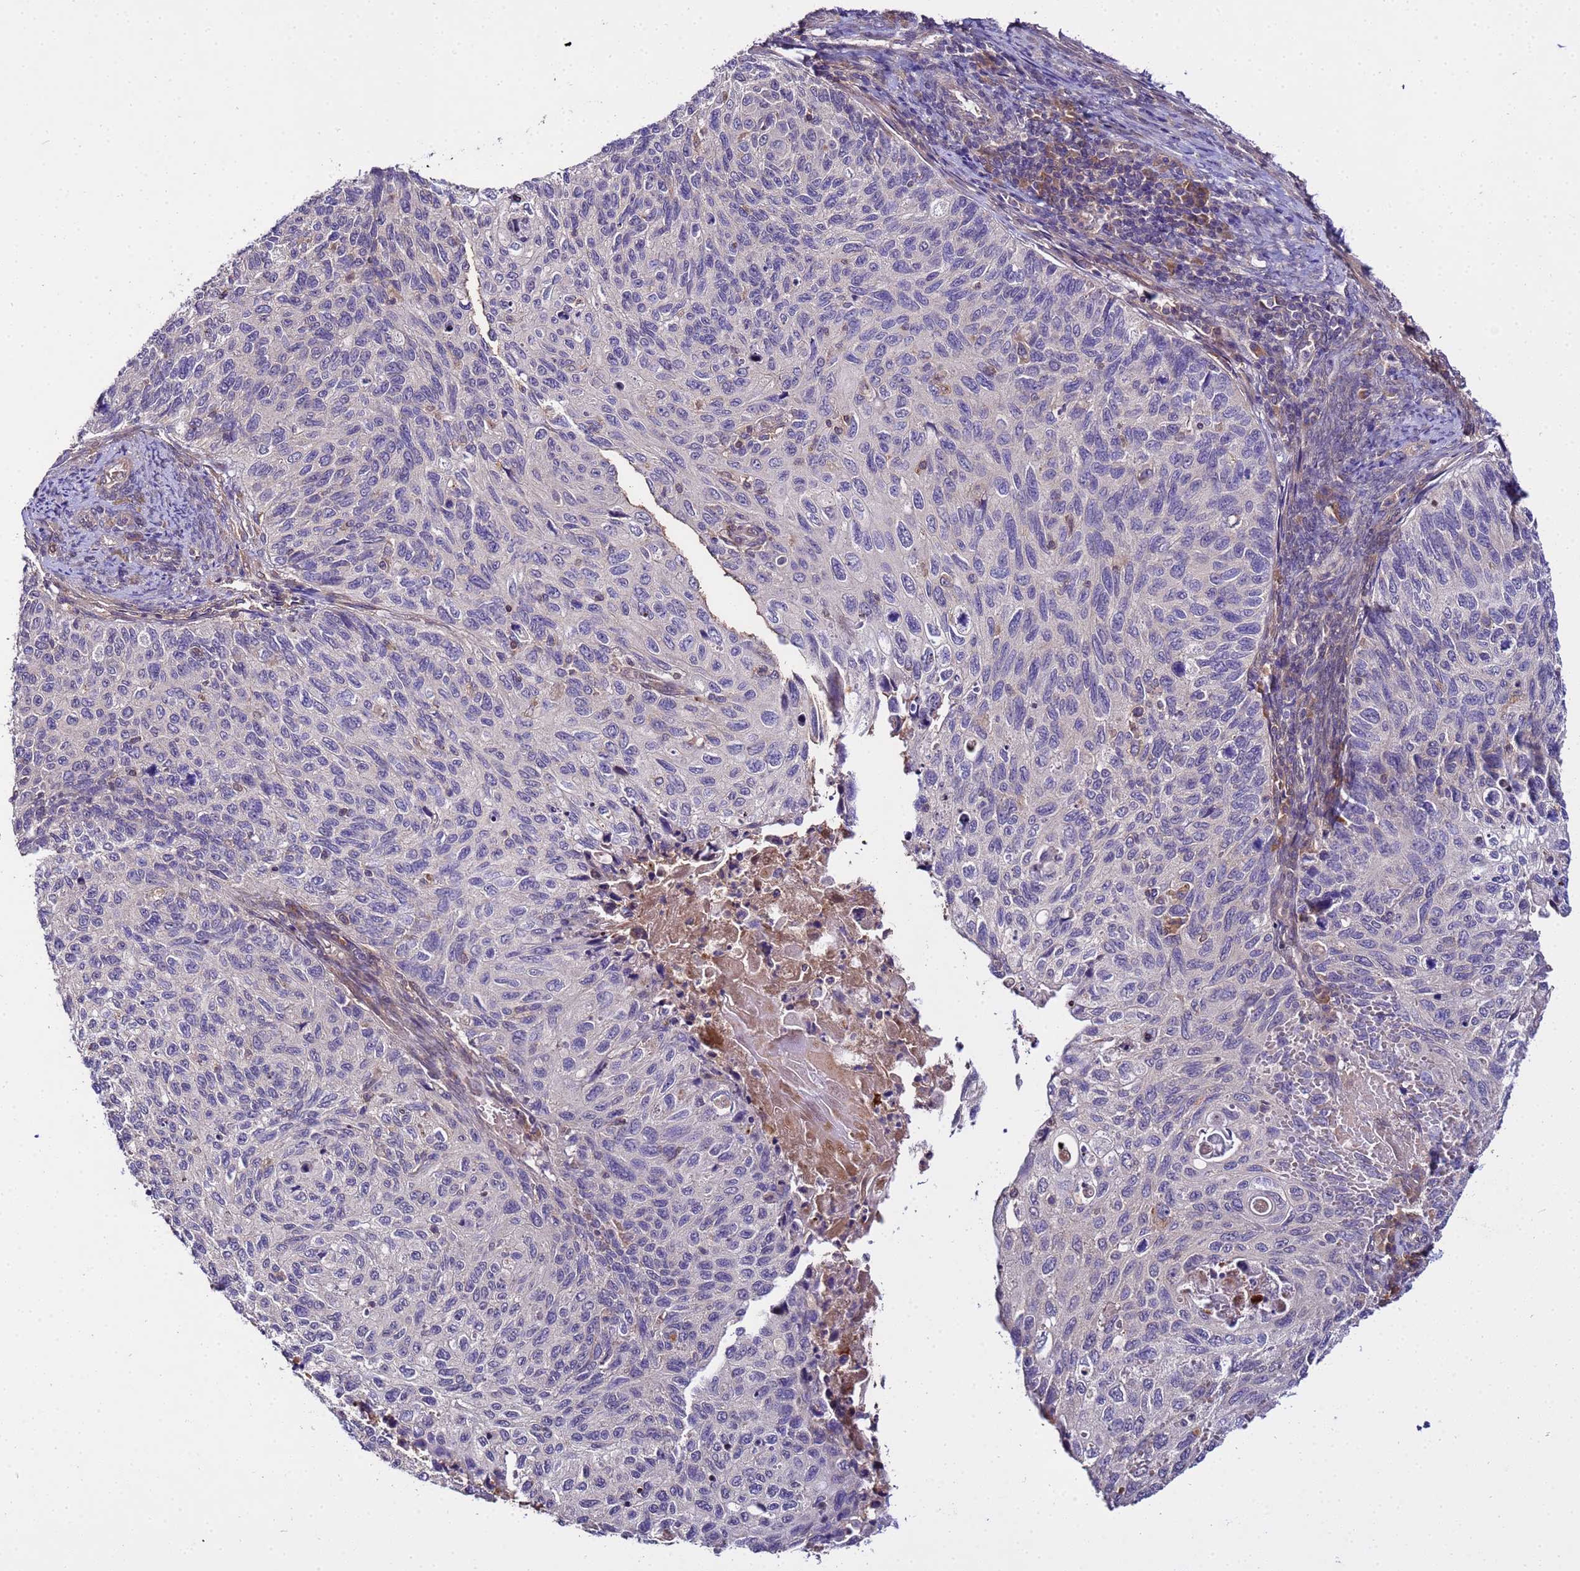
{"staining": {"intensity": "negative", "quantity": "none", "location": "none"}, "tissue": "cervical cancer", "cell_type": "Tumor cells", "image_type": "cancer", "snomed": [{"axis": "morphology", "description": "Squamous cell carcinoma, NOS"}, {"axis": "topography", "description": "Cervix"}], "caption": "This is an immunohistochemistry image of cervical cancer. There is no positivity in tumor cells.", "gene": "GSPT2", "patient": {"sex": "female", "age": 70}}